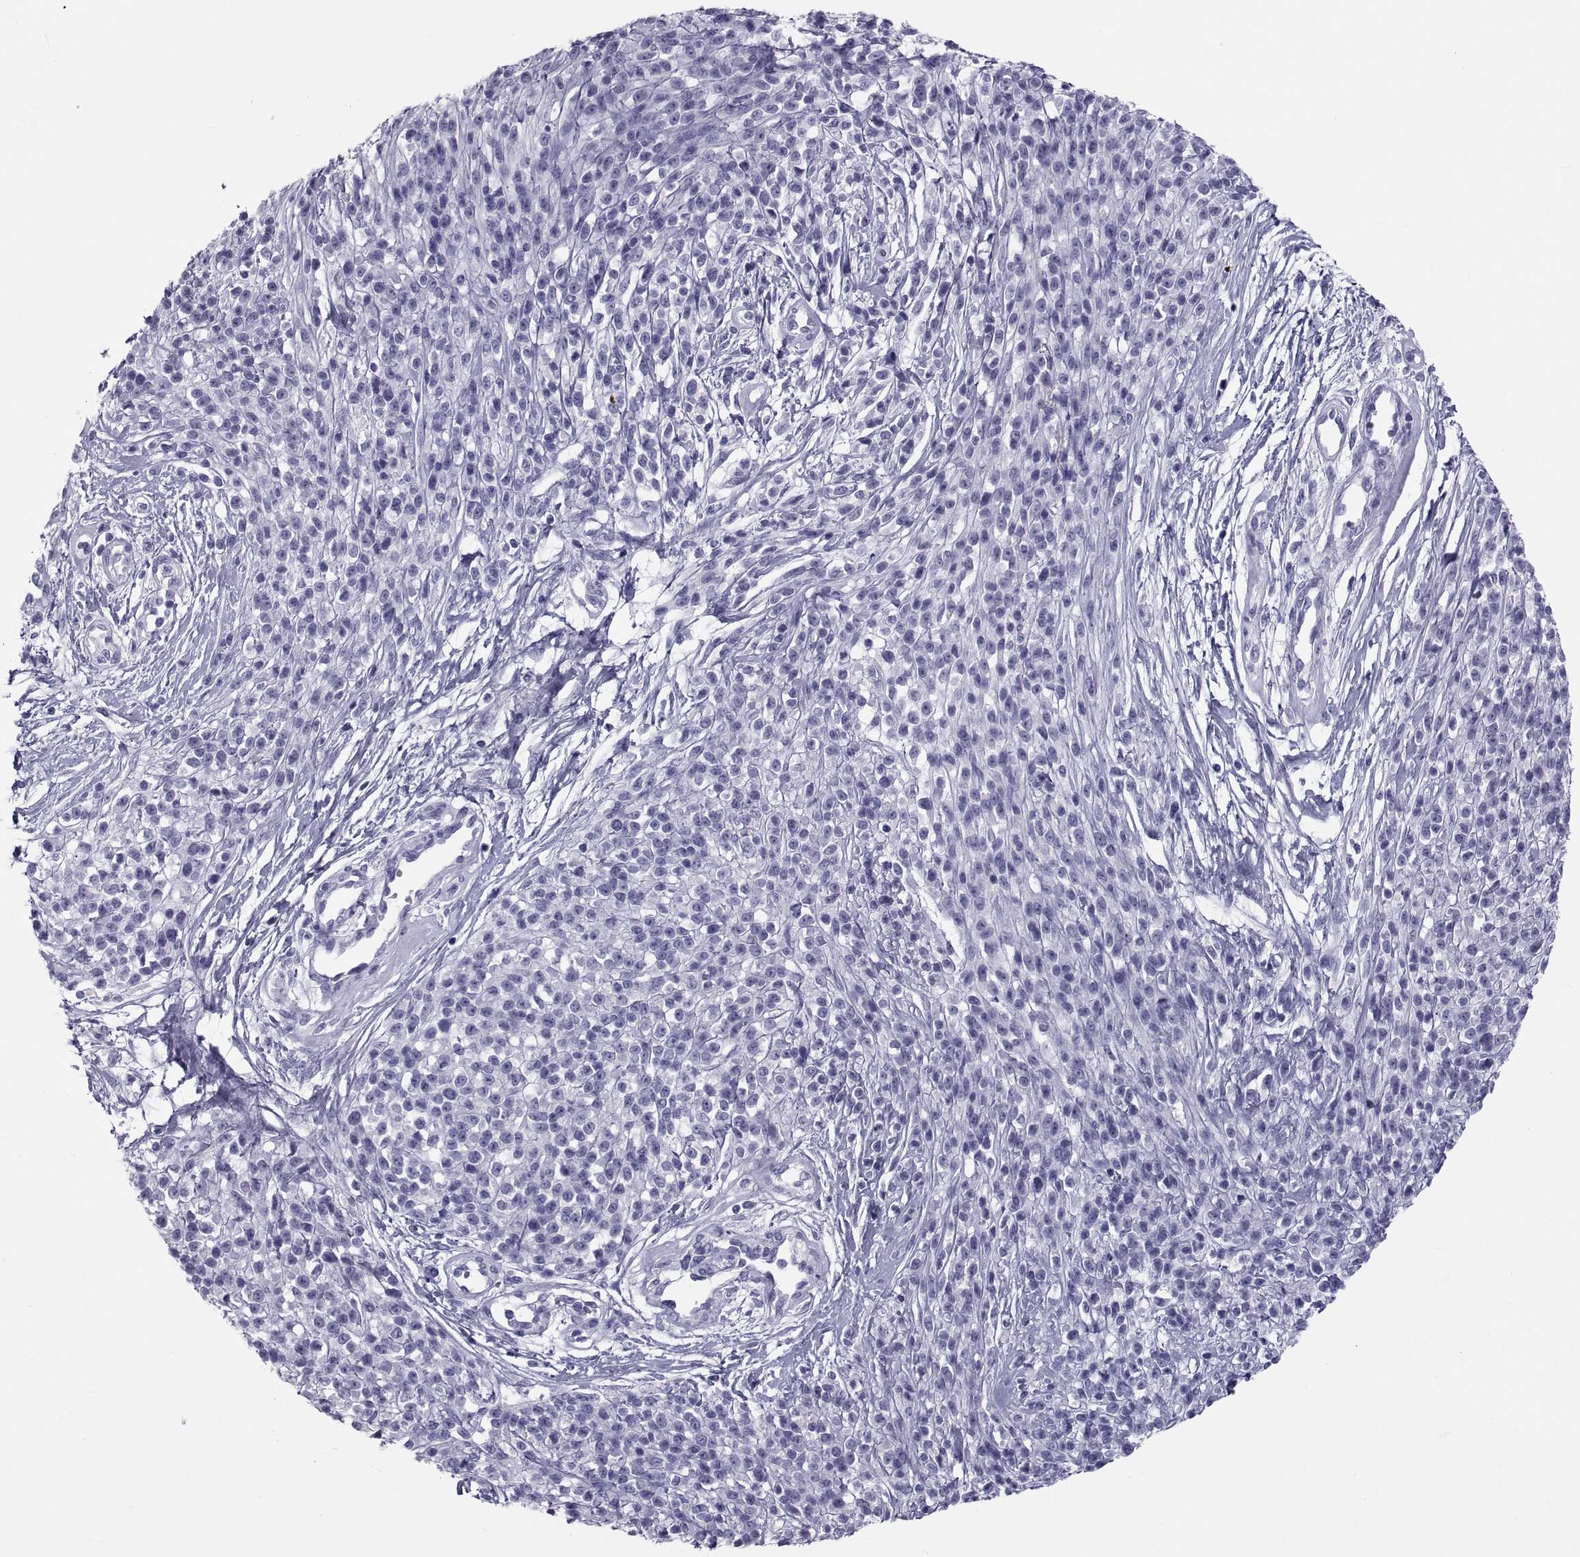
{"staining": {"intensity": "negative", "quantity": "none", "location": "none"}, "tissue": "melanoma", "cell_type": "Tumor cells", "image_type": "cancer", "snomed": [{"axis": "morphology", "description": "Malignant melanoma, NOS"}, {"axis": "topography", "description": "Skin"}, {"axis": "topography", "description": "Skin of trunk"}], "caption": "An IHC image of malignant melanoma is shown. There is no staining in tumor cells of malignant melanoma.", "gene": "DEFB129", "patient": {"sex": "male", "age": 74}}